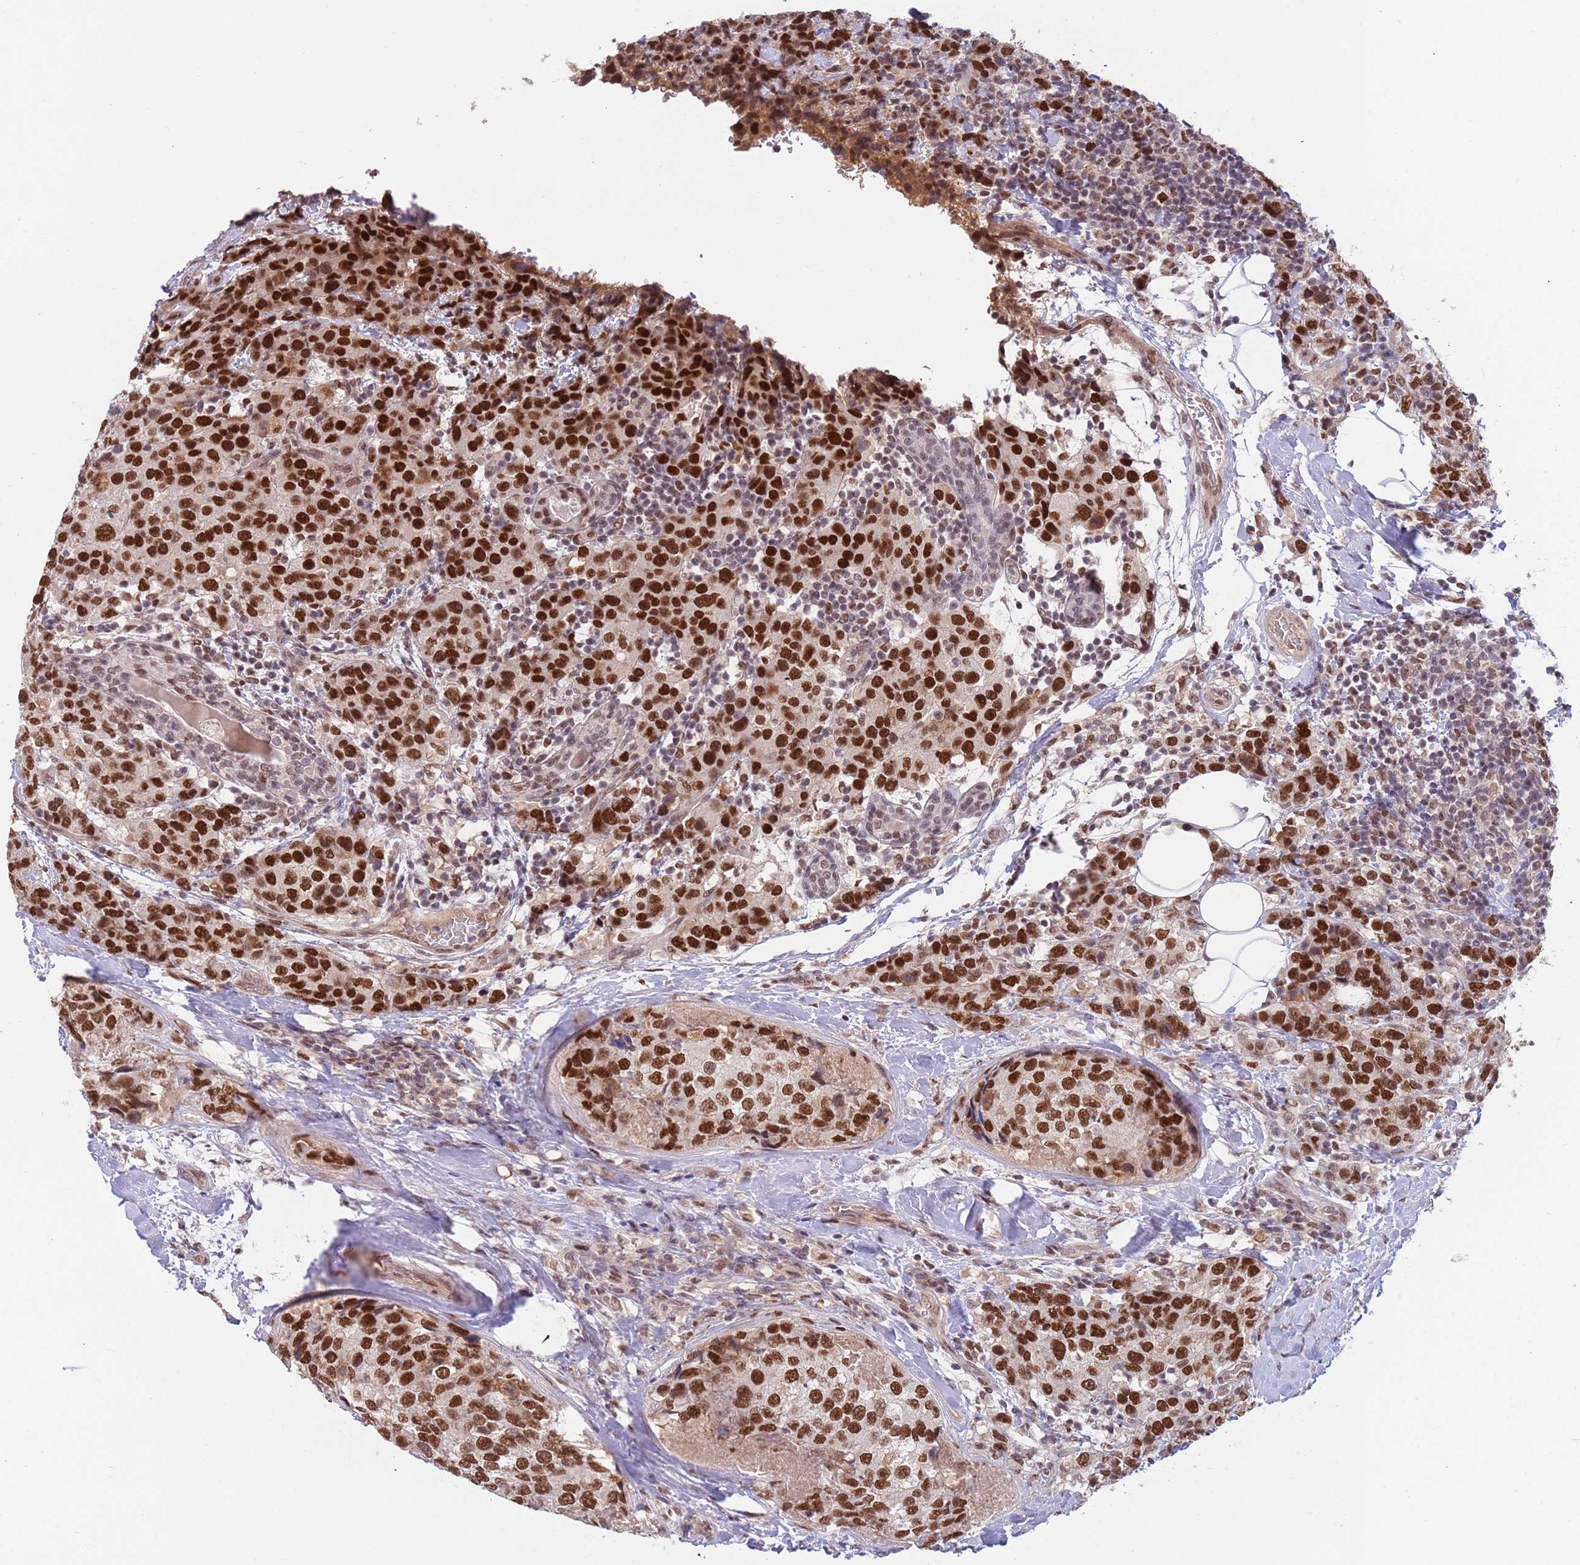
{"staining": {"intensity": "strong", "quantity": ">75%", "location": "nuclear"}, "tissue": "breast cancer", "cell_type": "Tumor cells", "image_type": "cancer", "snomed": [{"axis": "morphology", "description": "Lobular carcinoma"}, {"axis": "topography", "description": "Breast"}], "caption": "Human breast cancer (lobular carcinoma) stained for a protein (brown) displays strong nuclear positive positivity in about >75% of tumor cells.", "gene": "ZBTB7A", "patient": {"sex": "female", "age": 59}}